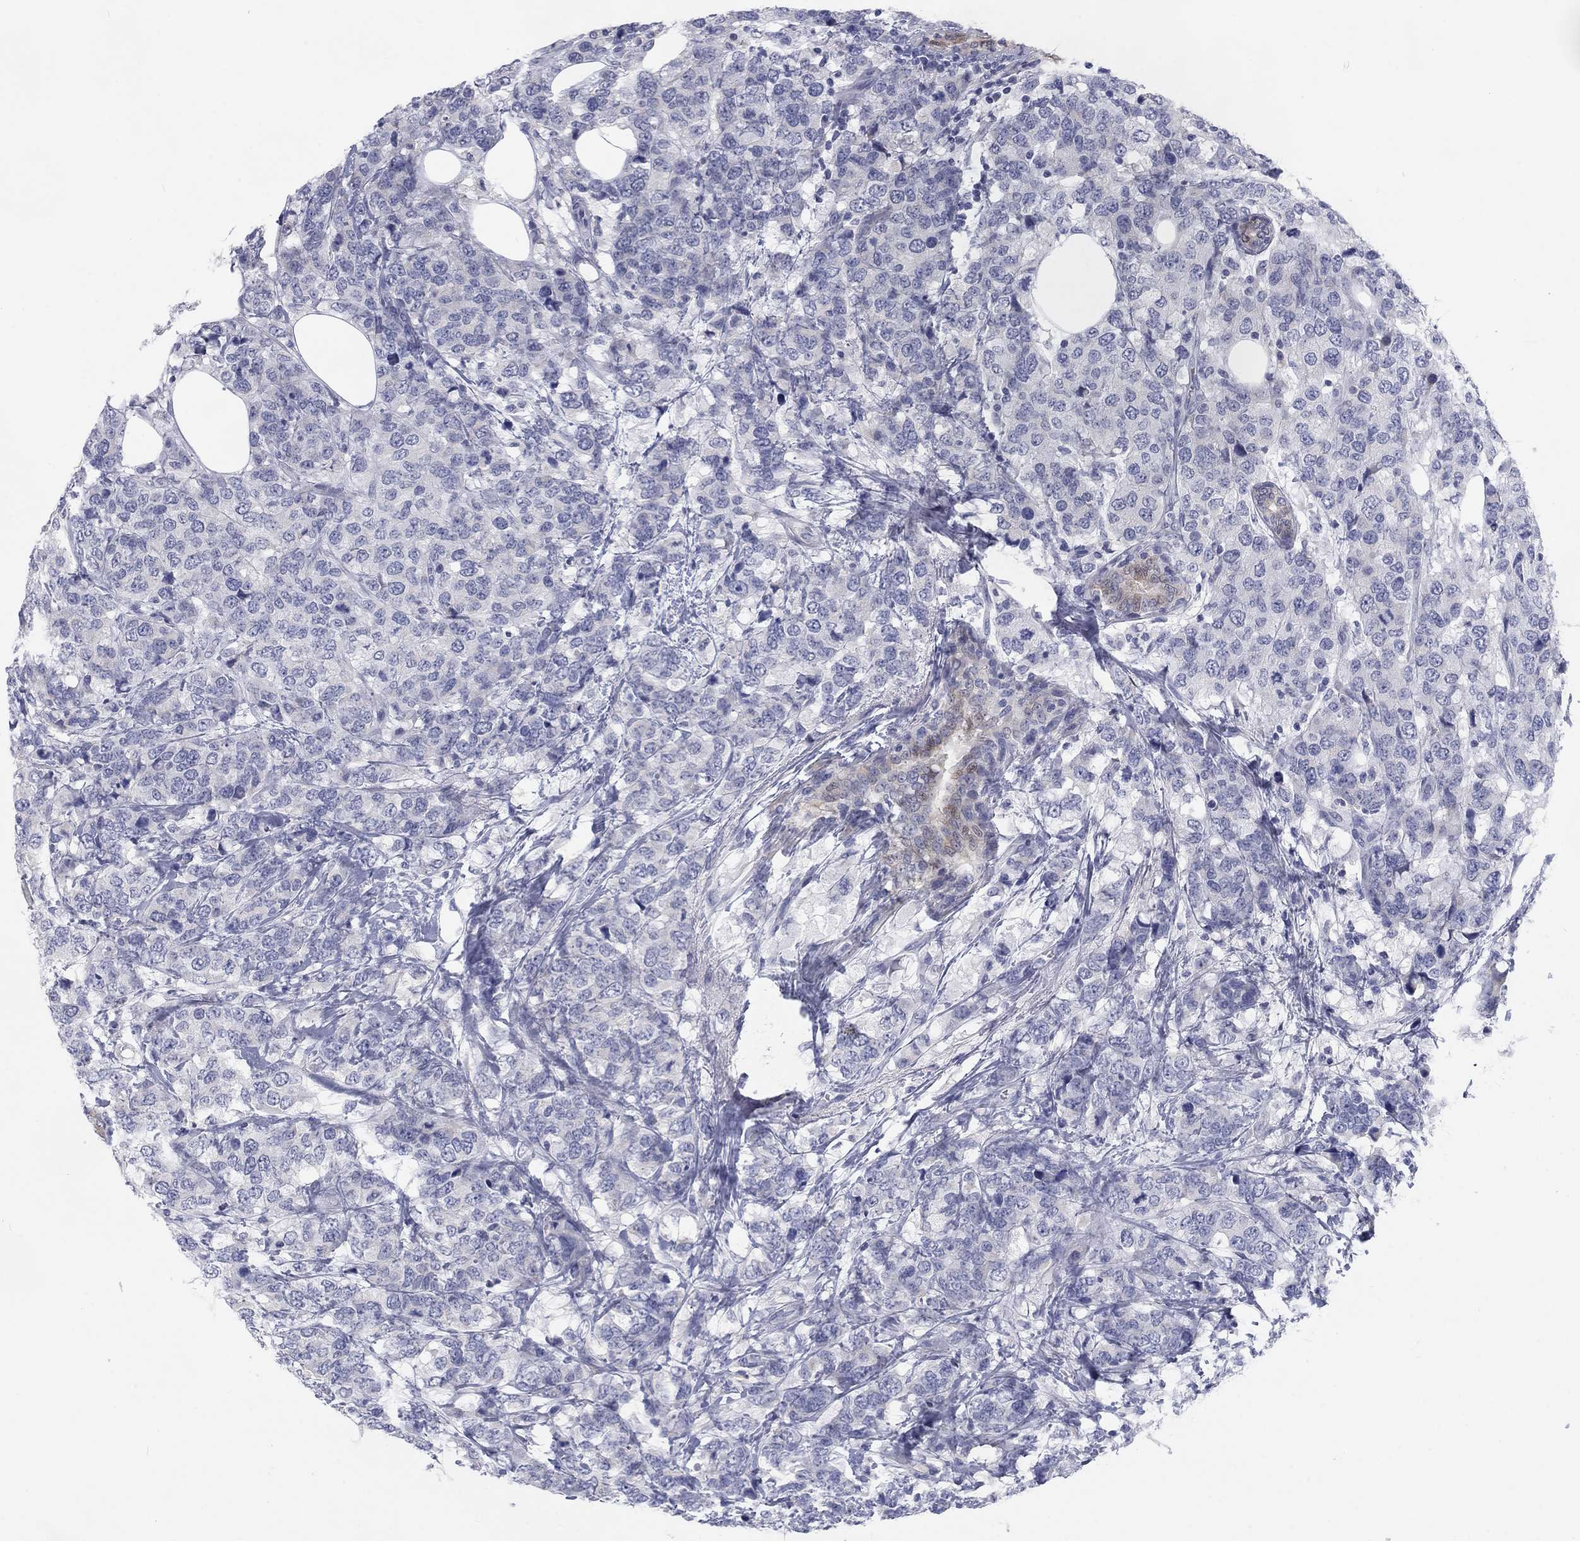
{"staining": {"intensity": "negative", "quantity": "none", "location": "none"}, "tissue": "breast cancer", "cell_type": "Tumor cells", "image_type": "cancer", "snomed": [{"axis": "morphology", "description": "Lobular carcinoma"}, {"axis": "topography", "description": "Breast"}], "caption": "Human breast cancer stained for a protein using immunohistochemistry exhibits no positivity in tumor cells.", "gene": "CALB1", "patient": {"sex": "female", "age": 59}}